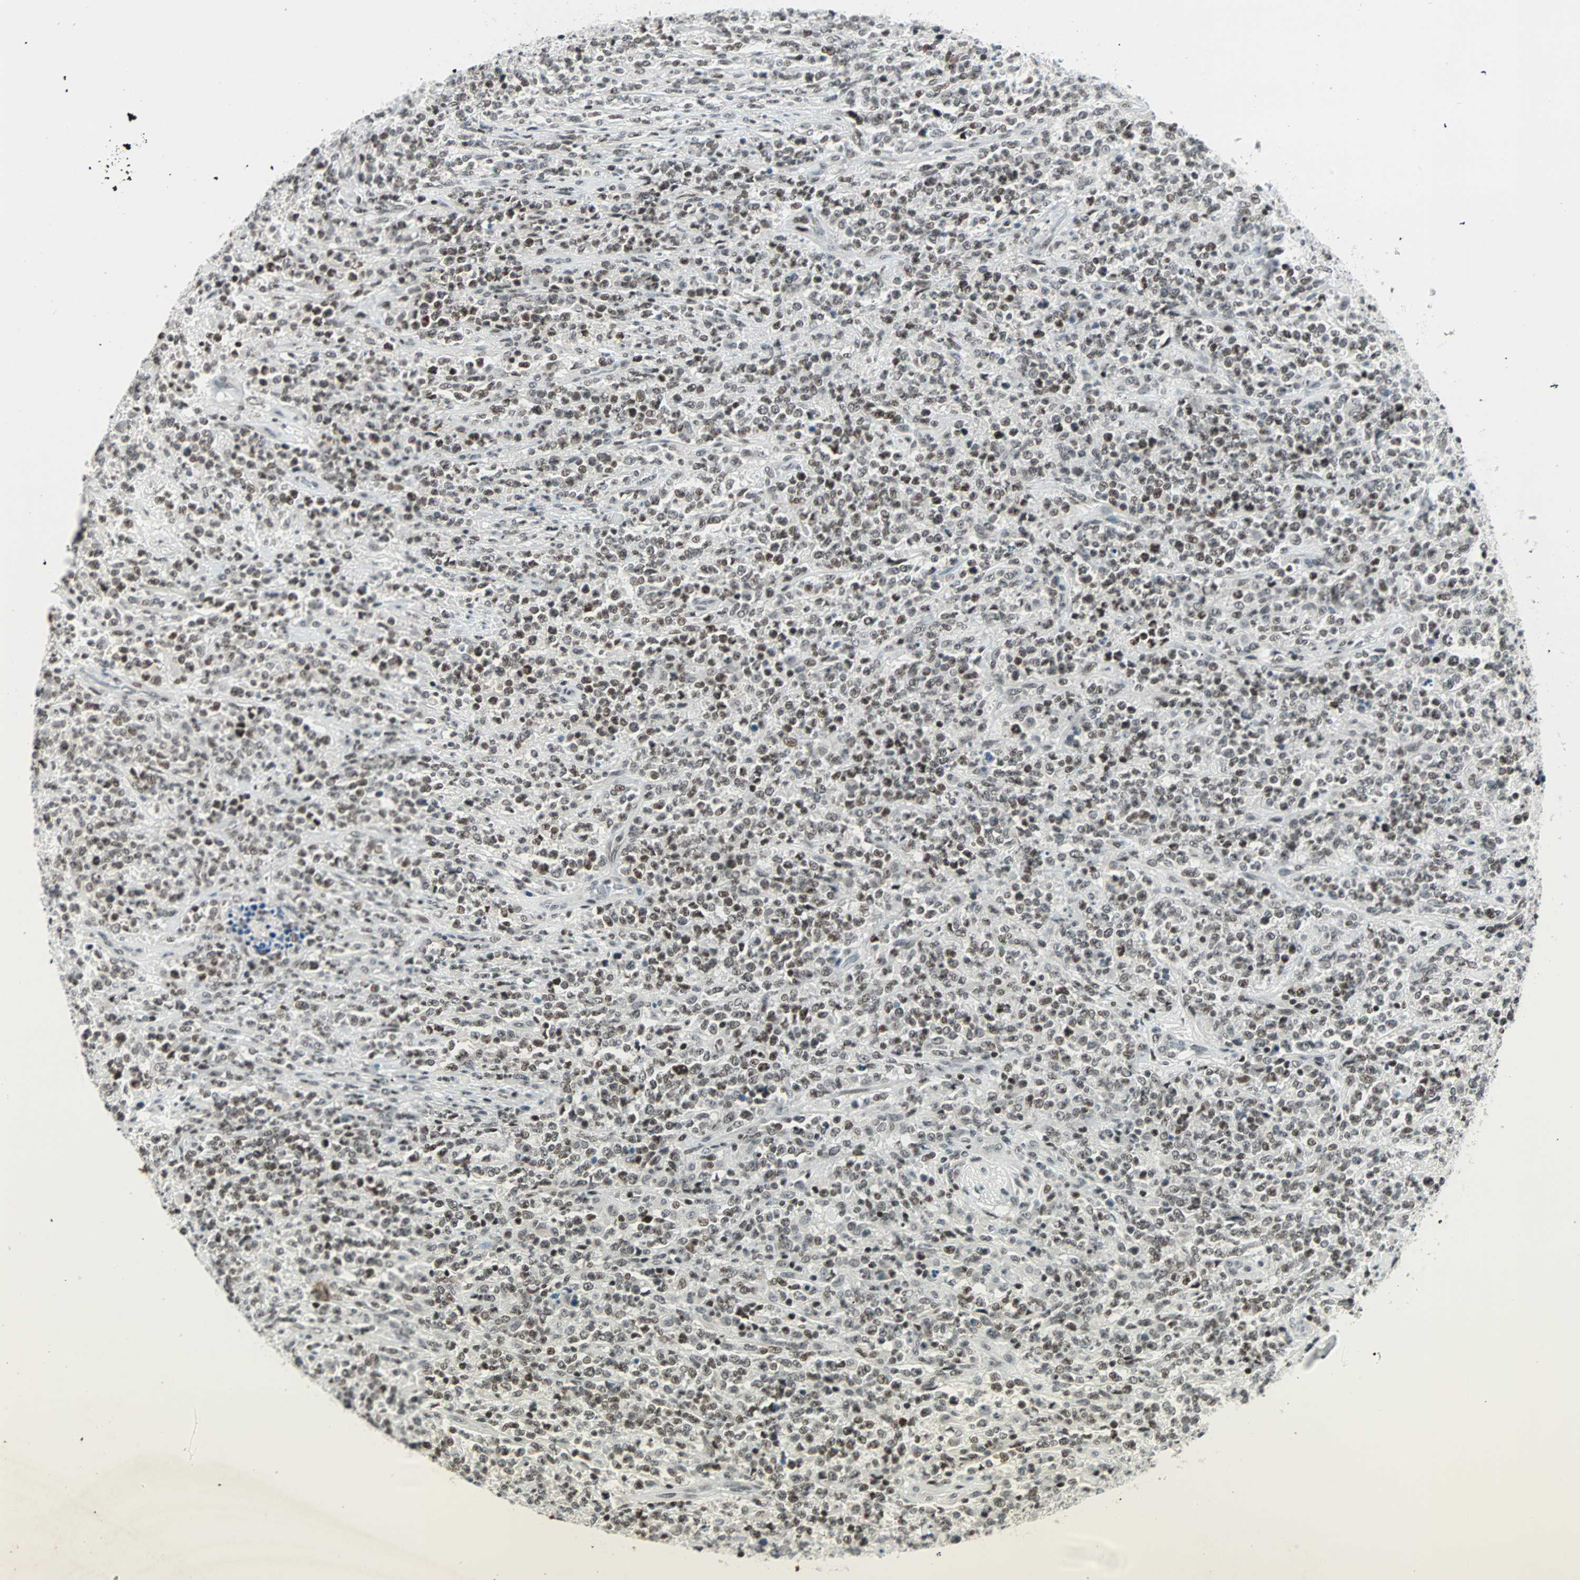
{"staining": {"intensity": "moderate", "quantity": ">75%", "location": "nuclear"}, "tissue": "lymphoma", "cell_type": "Tumor cells", "image_type": "cancer", "snomed": [{"axis": "morphology", "description": "Malignant lymphoma, non-Hodgkin's type, High grade"}, {"axis": "topography", "description": "Soft tissue"}], "caption": "IHC photomicrograph of malignant lymphoma, non-Hodgkin's type (high-grade) stained for a protein (brown), which reveals medium levels of moderate nuclear staining in about >75% of tumor cells.", "gene": "SIN3A", "patient": {"sex": "male", "age": 18}}